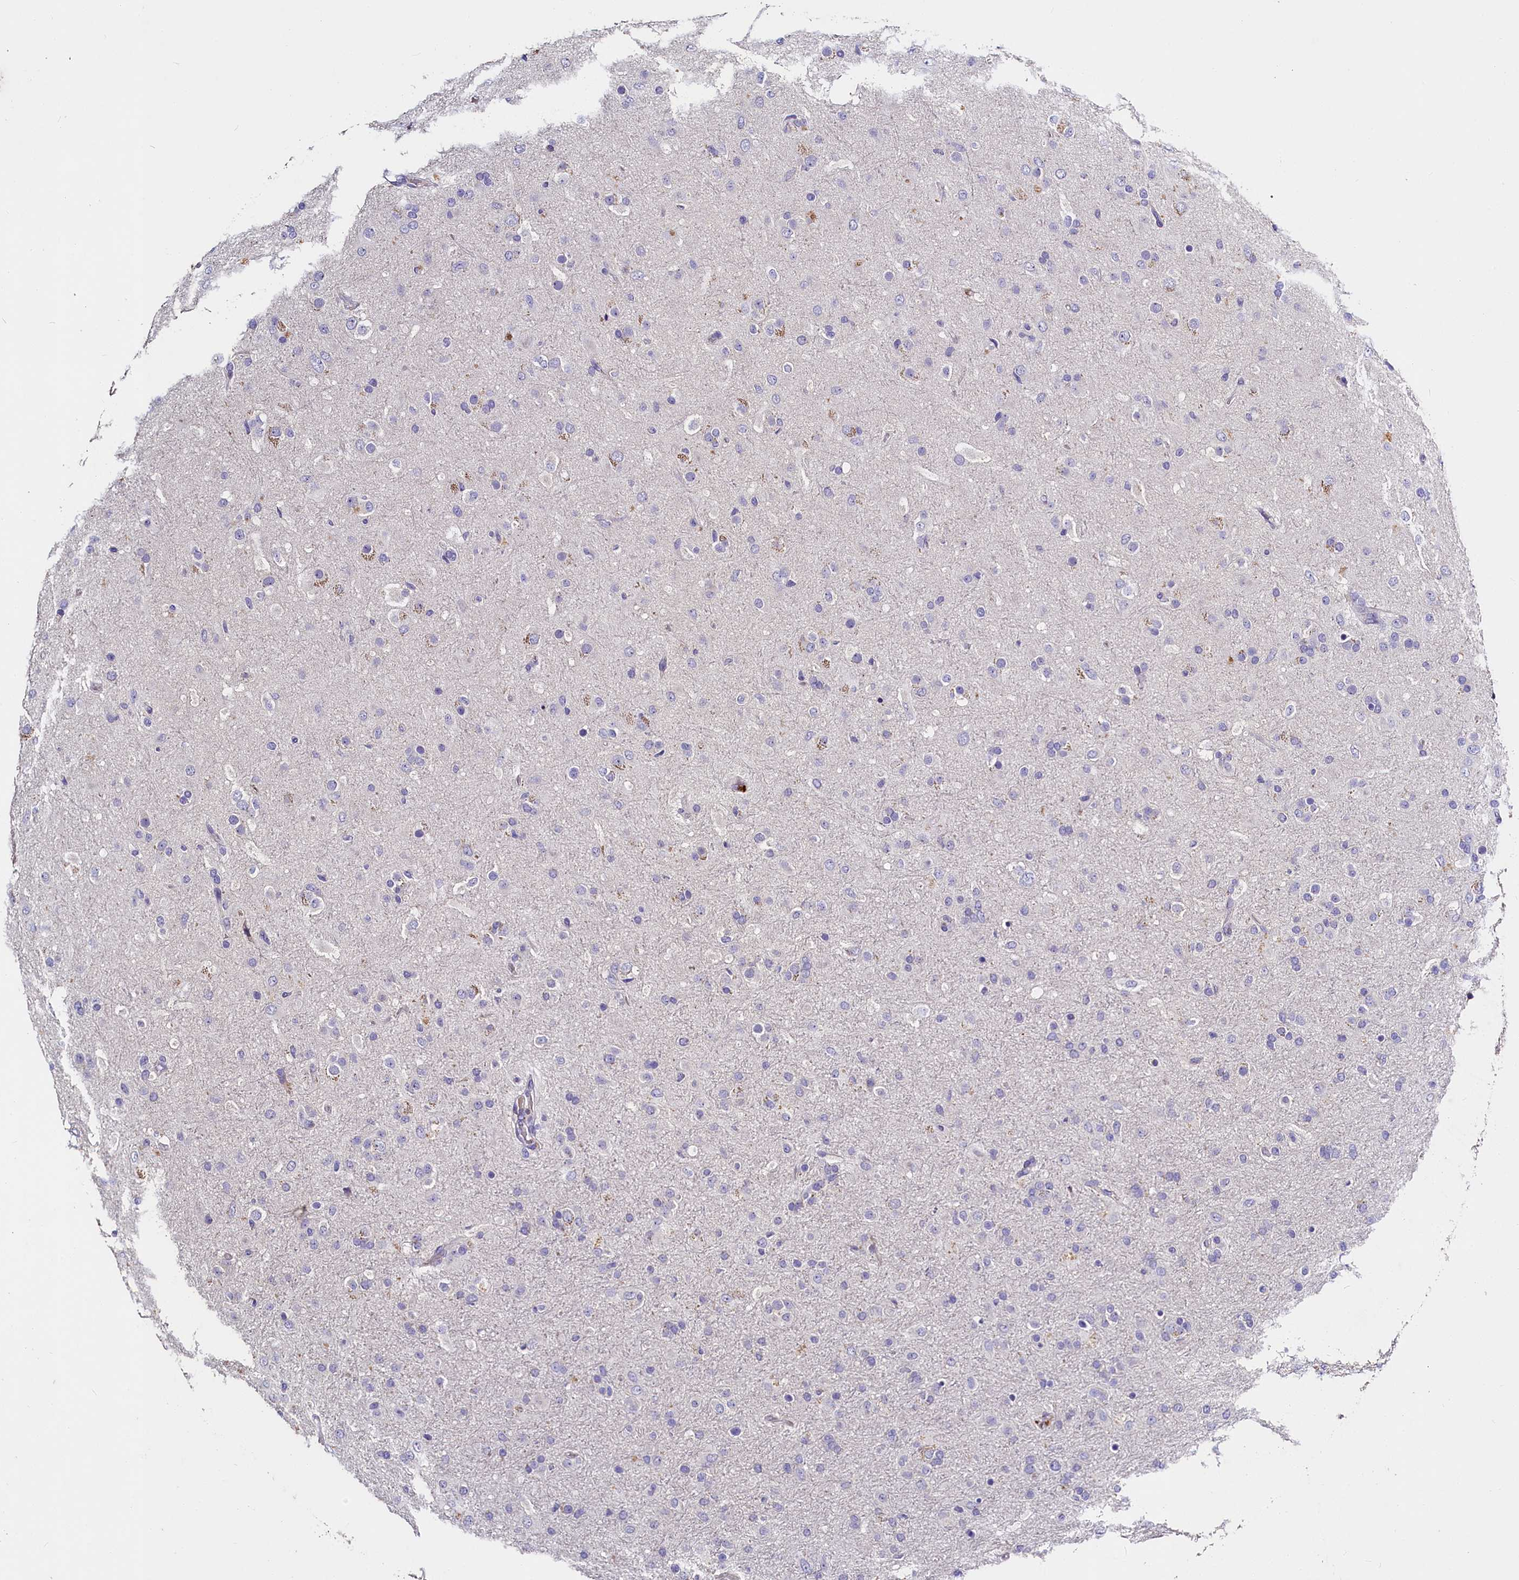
{"staining": {"intensity": "negative", "quantity": "none", "location": "none"}, "tissue": "glioma", "cell_type": "Tumor cells", "image_type": "cancer", "snomed": [{"axis": "morphology", "description": "Glioma, malignant, Low grade"}, {"axis": "topography", "description": "Brain"}], "caption": "This is an immunohistochemistry (IHC) micrograph of glioma. There is no staining in tumor cells.", "gene": "ST7L", "patient": {"sex": "male", "age": 65}}